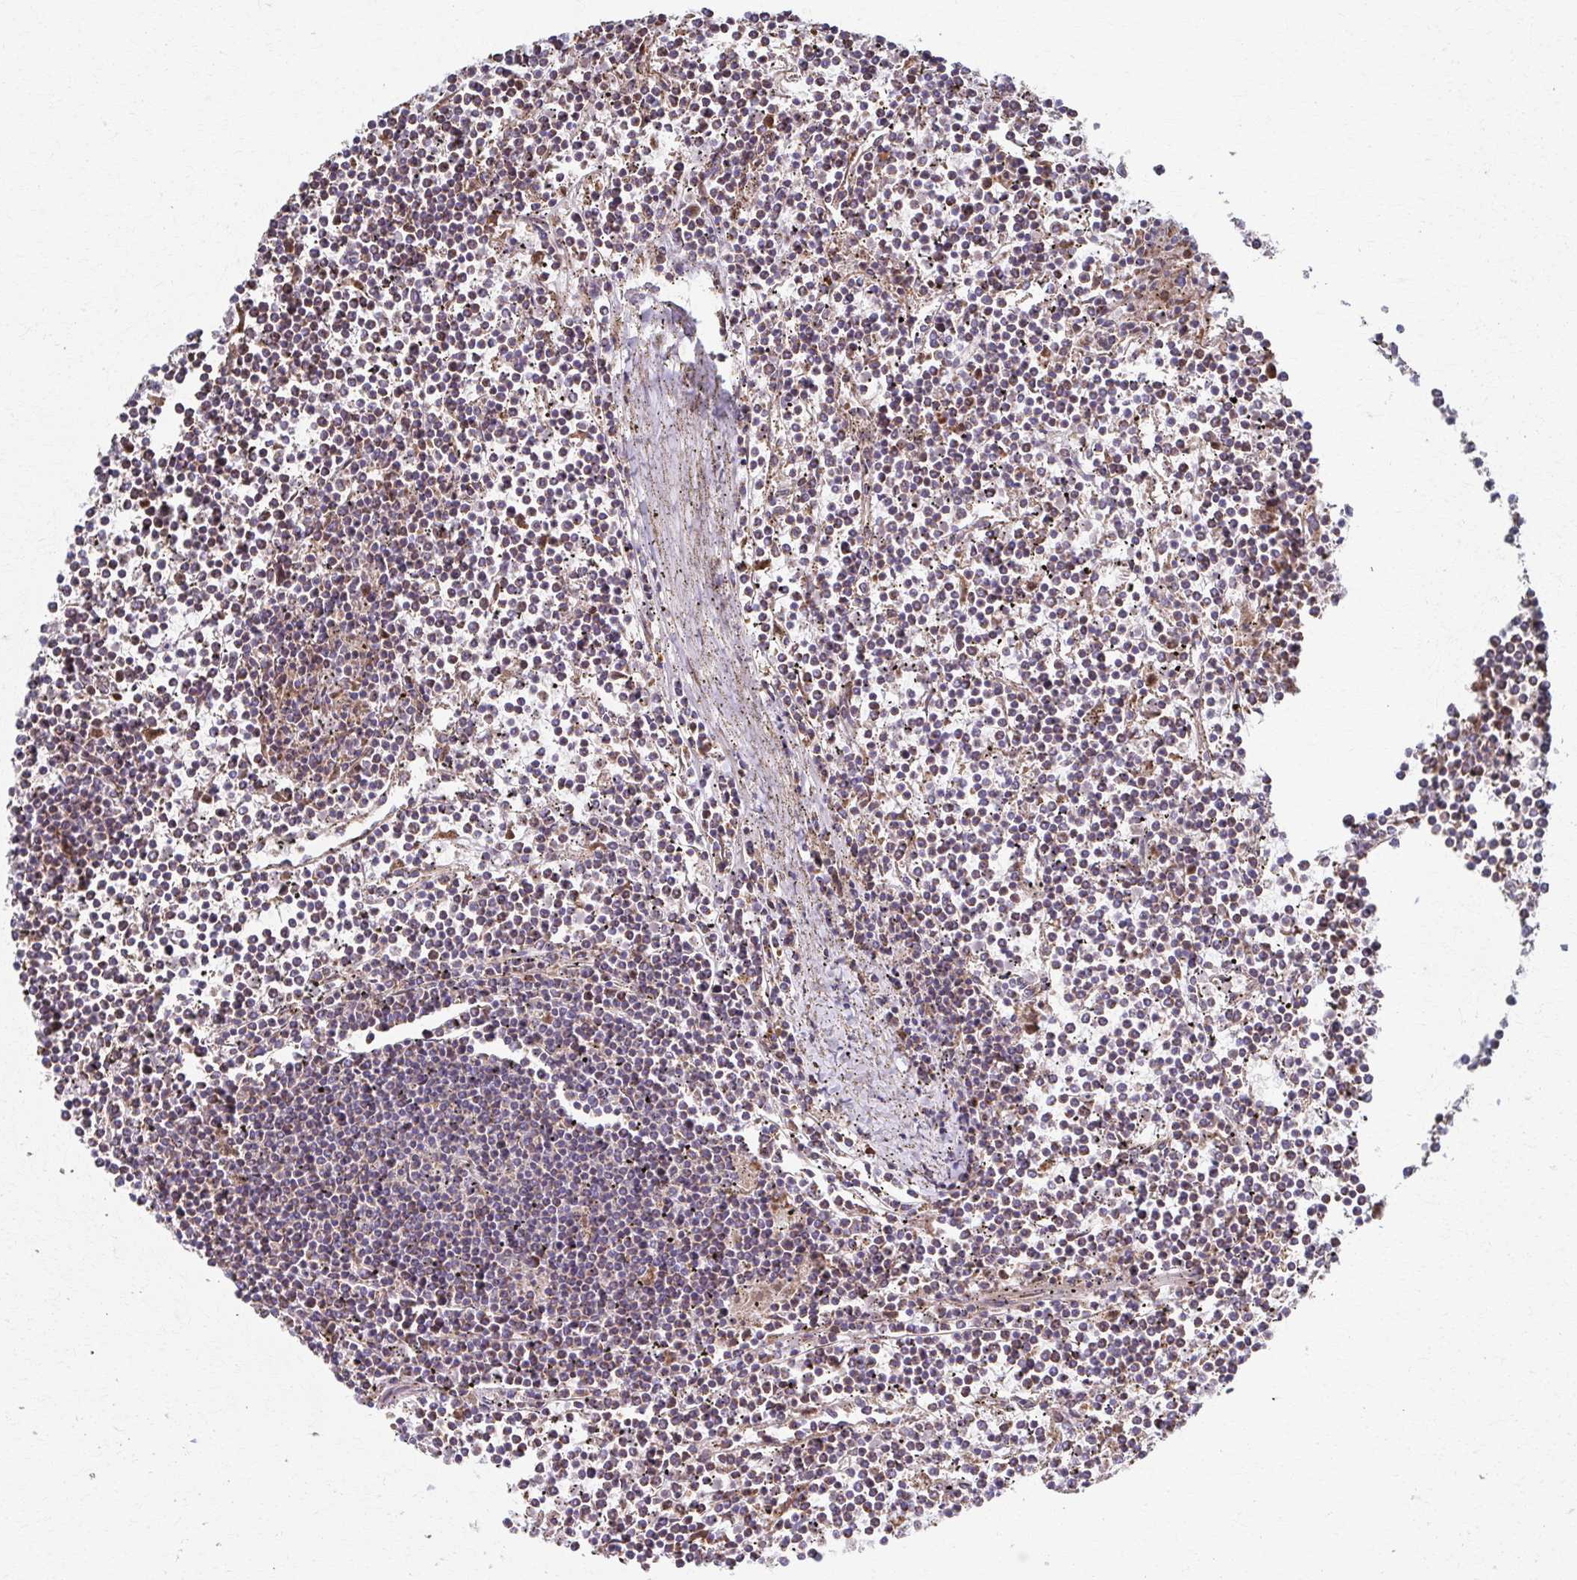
{"staining": {"intensity": "weak", "quantity": "<25%", "location": "cytoplasmic/membranous"}, "tissue": "lymphoma", "cell_type": "Tumor cells", "image_type": "cancer", "snomed": [{"axis": "morphology", "description": "Malignant lymphoma, non-Hodgkin's type, Low grade"}, {"axis": "topography", "description": "Spleen"}], "caption": "Immunohistochemical staining of malignant lymphoma, non-Hodgkin's type (low-grade) demonstrates no significant expression in tumor cells.", "gene": "SAT1", "patient": {"sex": "female", "age": 19}}